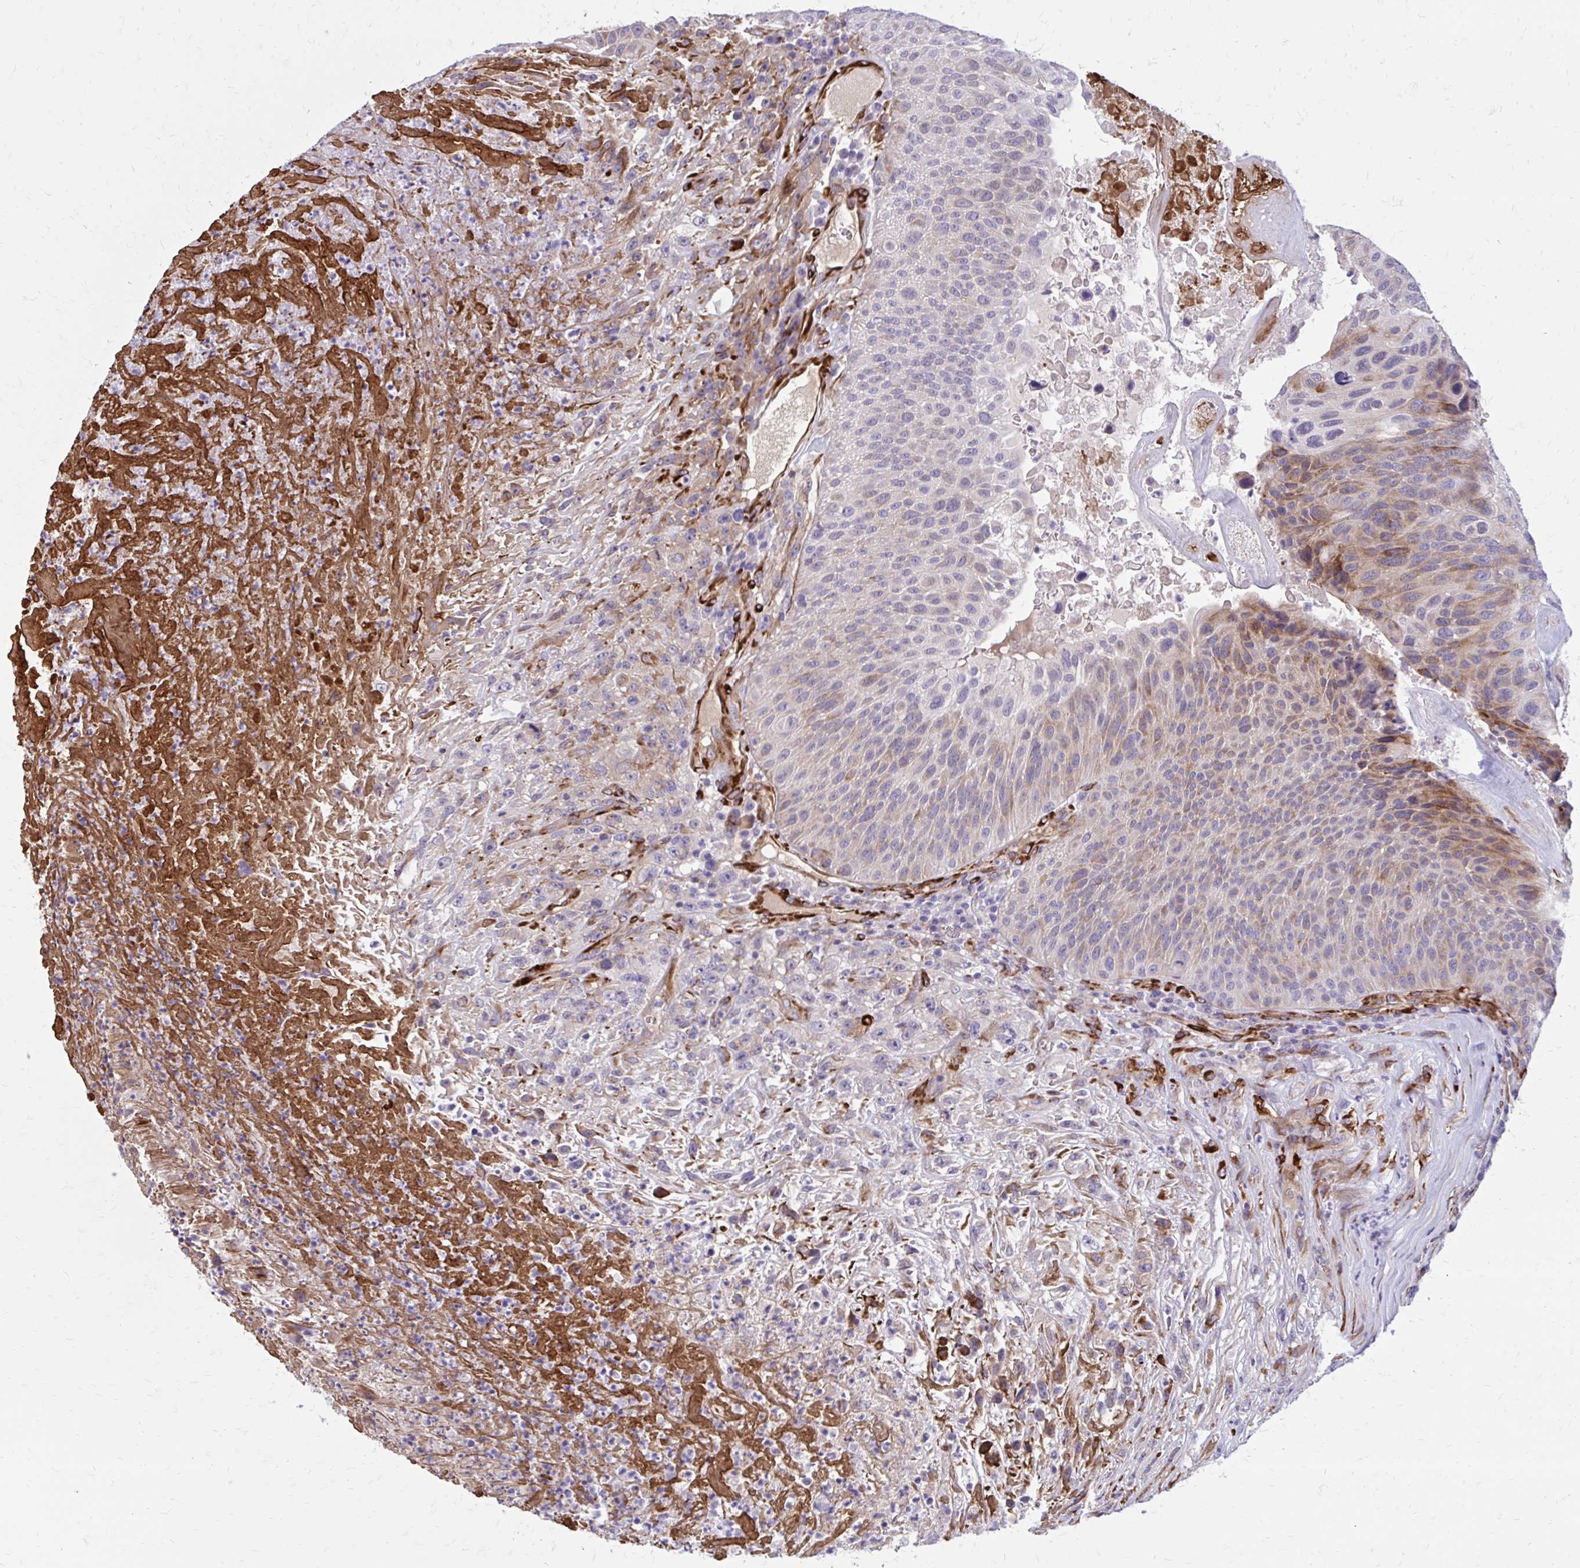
{"staining": {"intensity": "moderate", "quantity": "<25%", "location": "cytoplasmic/membranous"}, "tissue": "urothelial cancer", "cell_type": "Tumor cells", "image_type": "cancer", "snomed": [{"axis": "morphology", "description": "Urothelial carcinoma, High grade"}, {"axis": "topography", "description": "Urinary bladder"}], "caption": "Protein expression analysis of urothelial cancer demonstrates moderate cytoplasmic/membranous positivity in about <25% of tumor cells.", "gene": "BEND5", "patient": {"sex": "male", "age": 66}}